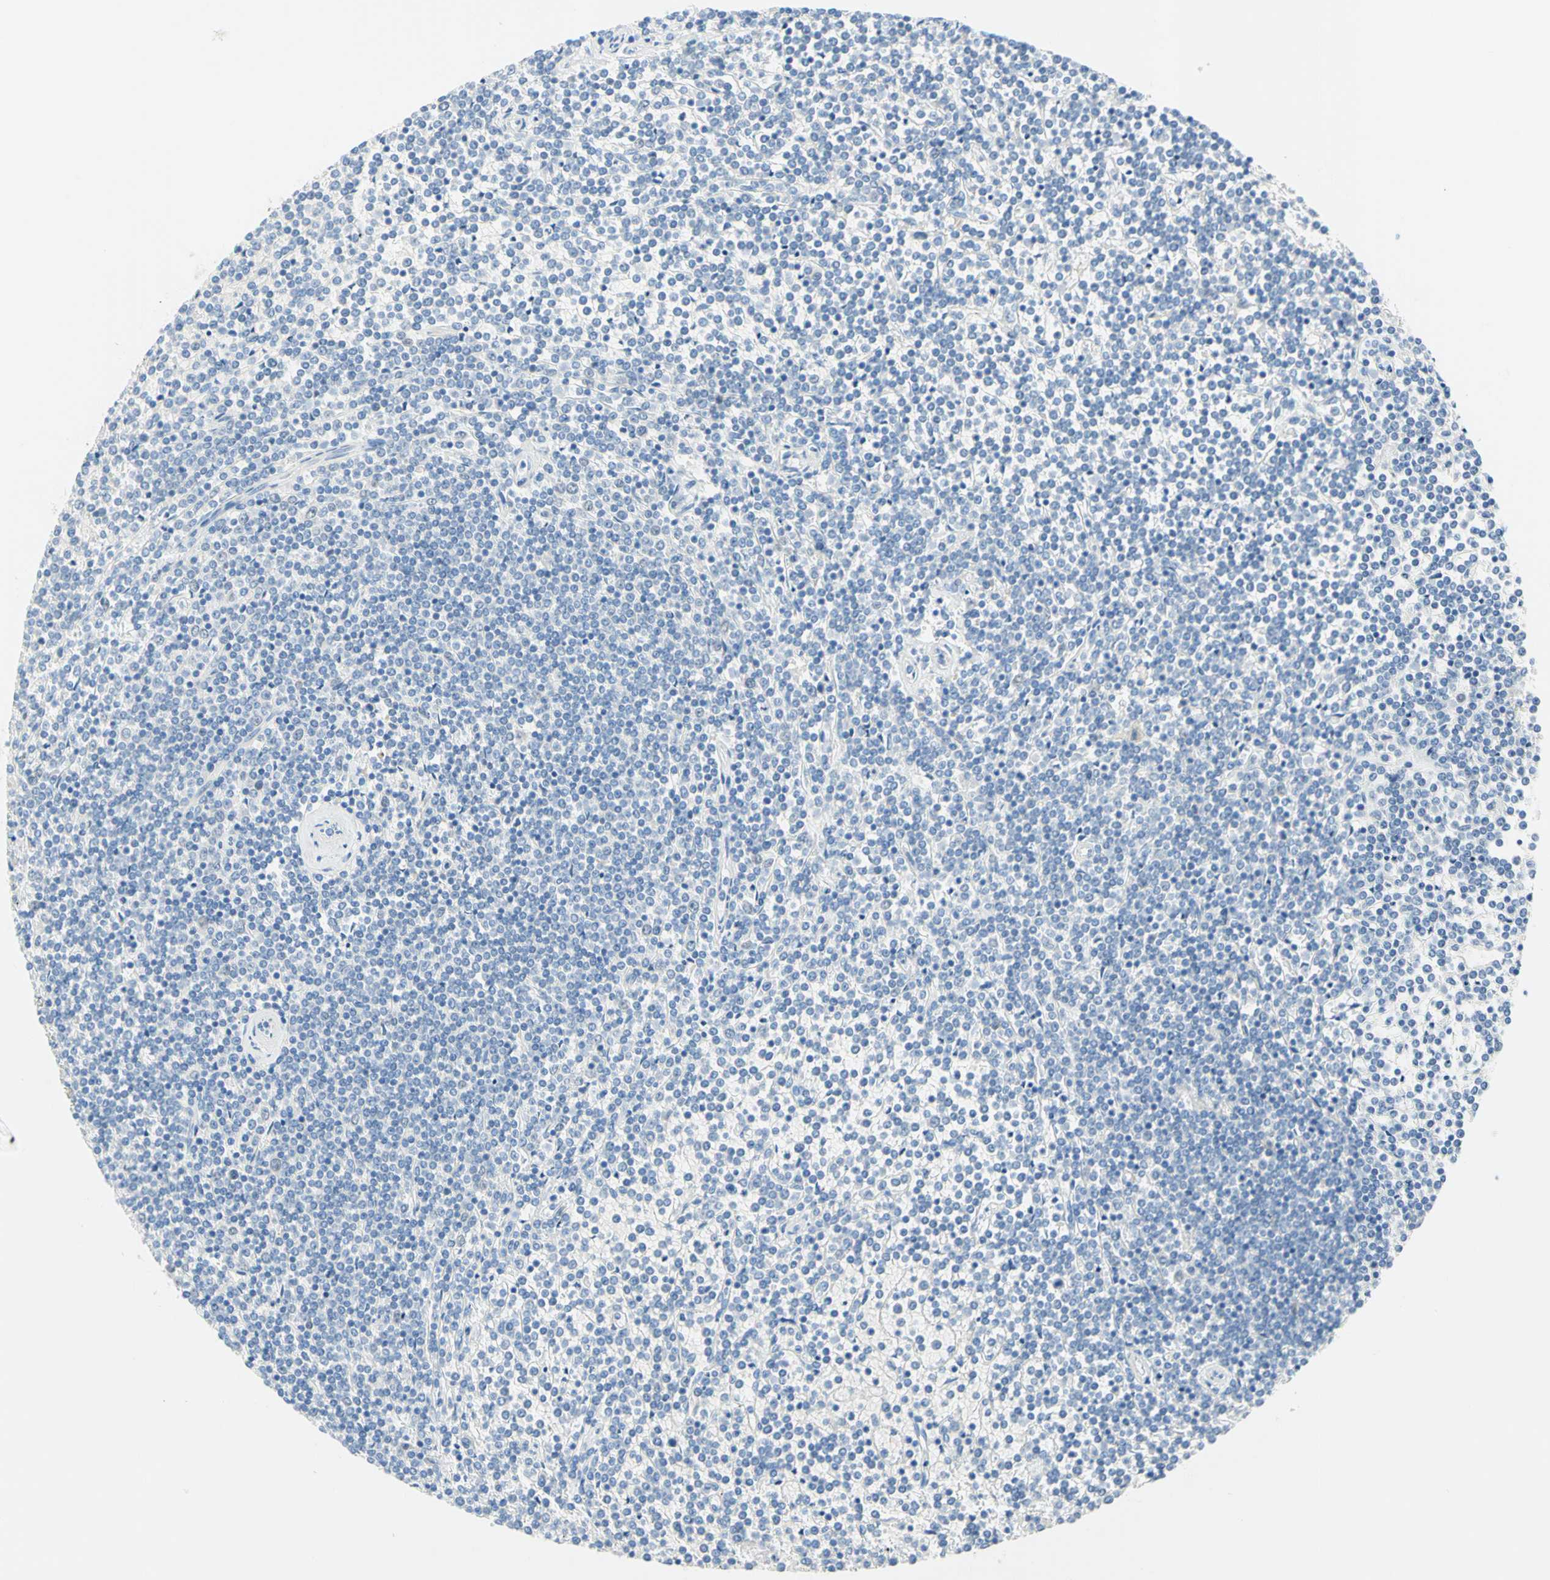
{"staining": {"intensity": "negative", "quantity": "none", "location": "none"}, "tissue": "lymphoma", "cell_type": "Tumor cells", "image_type": "cancer", "snomed": [{"axis": "morphology", "description": "Malignant lymphoma, non-Hodgkin's type, Low grade"}, {"axis": "topography", "description": "Spleen"}], "caption": "DAB (3,3'-diaminobenzidine) immunohistochemical staining of human lymphoma demonstrates no significant positivity in tumor cells. (Immunohistochemistry (ihc), brightfield microscopy, high magnification).", "gene": "MFF", "patient": {"sex": "female", "age": 19}}